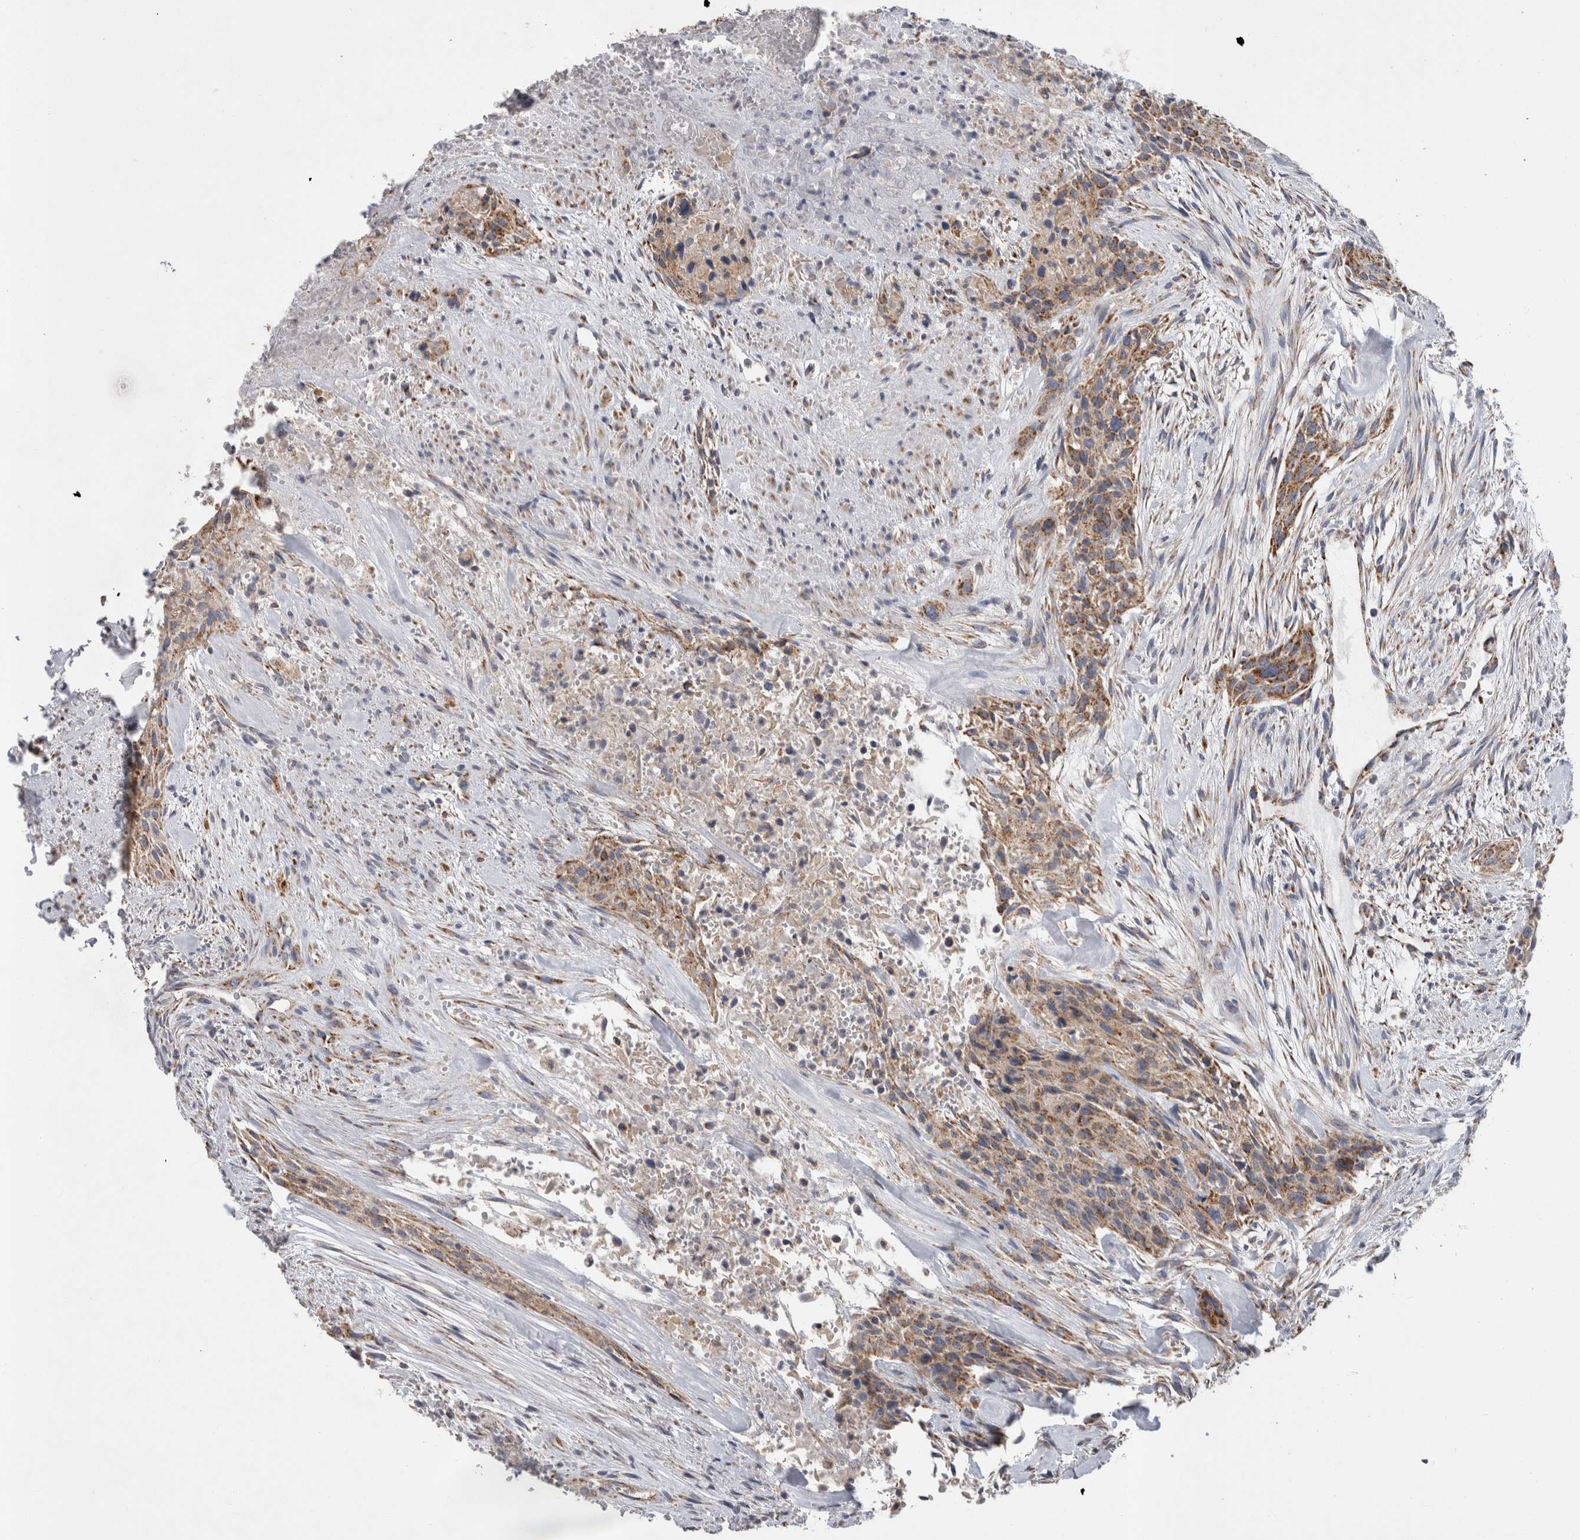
{"staining": {"intensity": "moderate", "quantity": ">75%", "location": "cytoplasmic/membranous"}, "tissue": "urothelial cancer", "cell_type": "Tumor cells", "image_type": "cancer", "snomed": [{"axis": "morphology", "description": "Urothelial carcinoma, High grade"}, {"axis": "topography", "description": "Urinary bladder"}], "caption": "This photomicrograph reveals IHC staining of urothelial cancer, with medium moderate cytoplasmic/membranous positivity in about >75% of tumor cells.", "gene": "IARS2", "patient": {"sex": "male", "age": 35}}